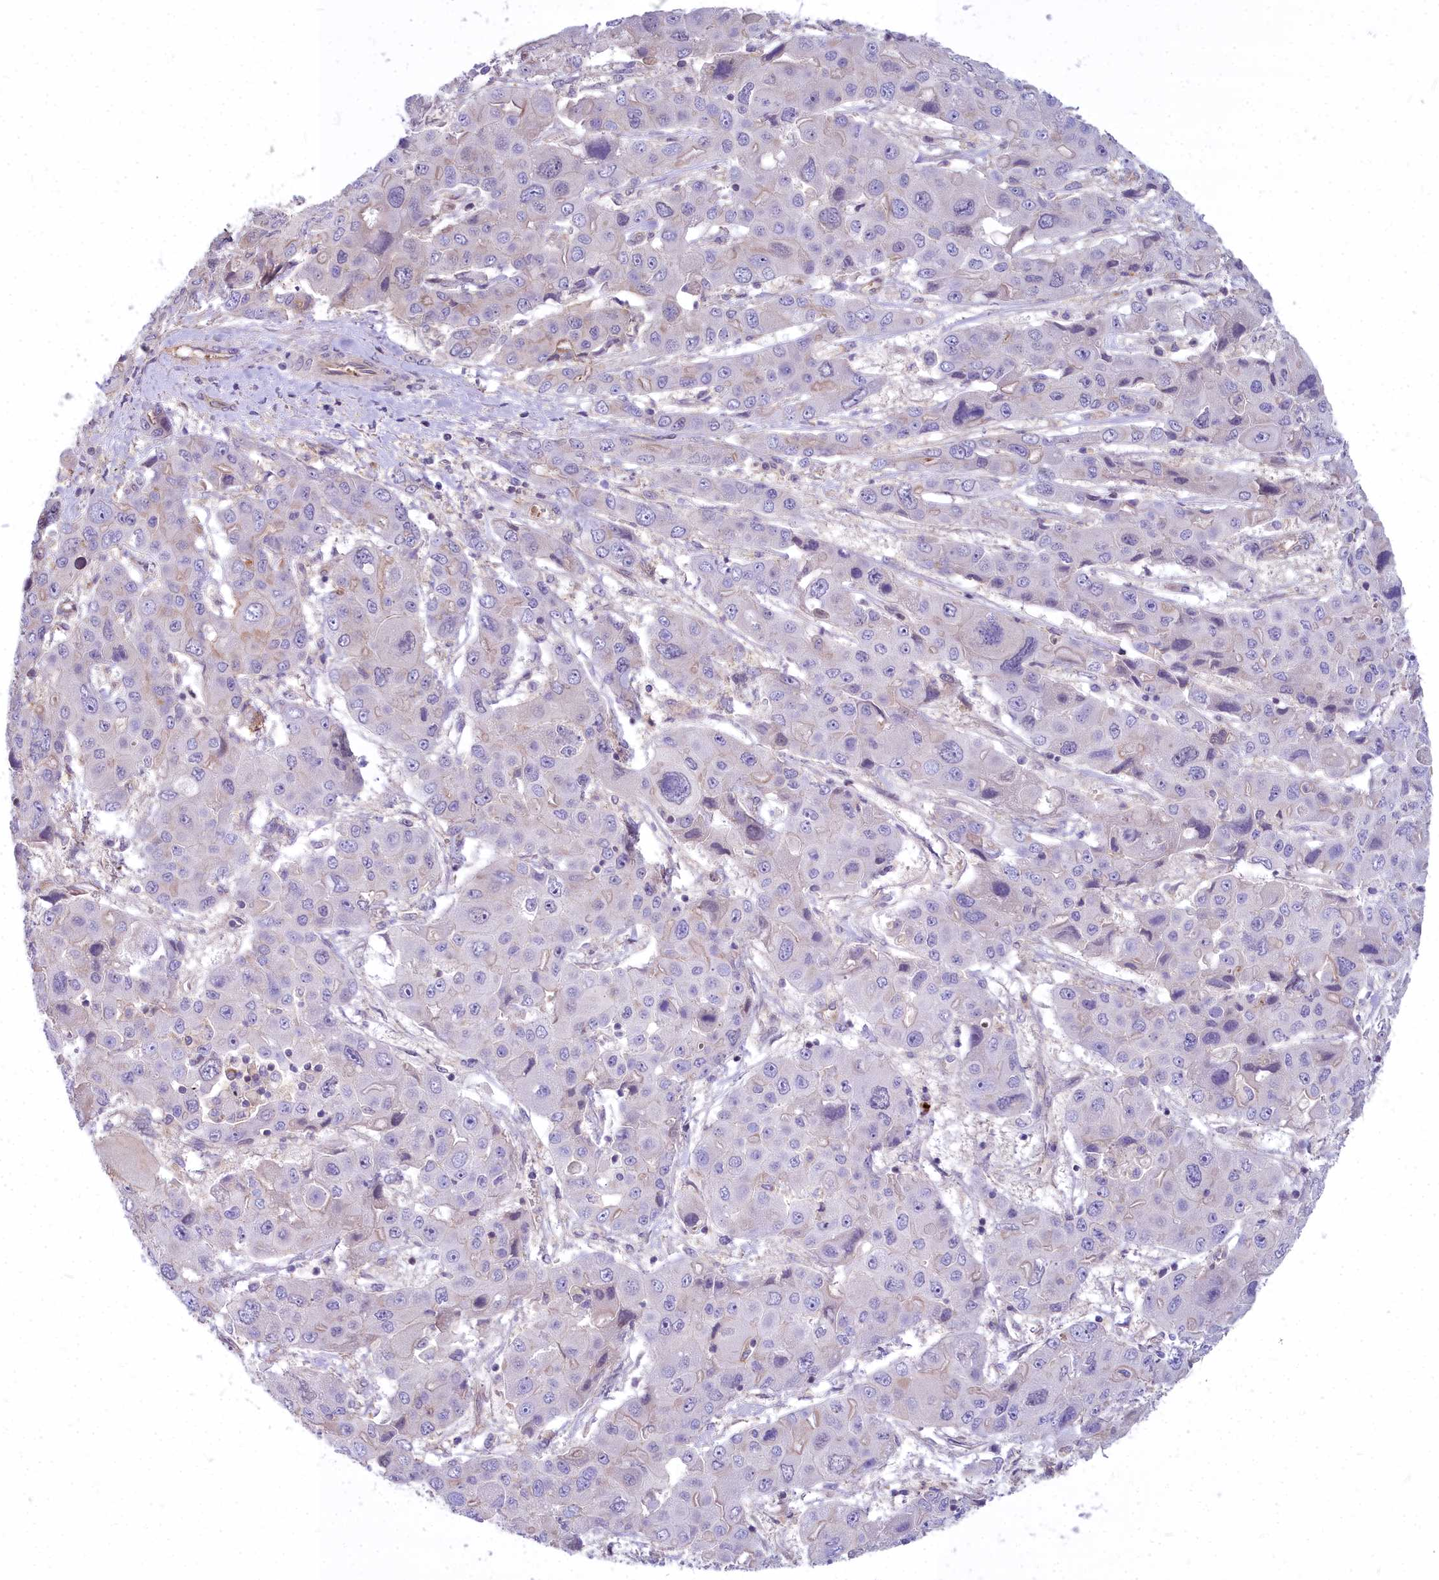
{"staining": {"intensity": "negative", "quantity": "none", "location": "none"}, "tissue": "liver cancer", "cell_type": "Tumor cells", "image_type": "cancer", "snomed": [{"axis": "morphology", "description": "Cholangiocarcinoma"}, {"axis": "topography", "description": "Liver"}], "caption": "IHC micrograph of liver cancer stained for a protein (brown), which displays no expression in tumor cells.", "gene": "HLA-DOA", "patient": {"sex": "male", "age": 67}}